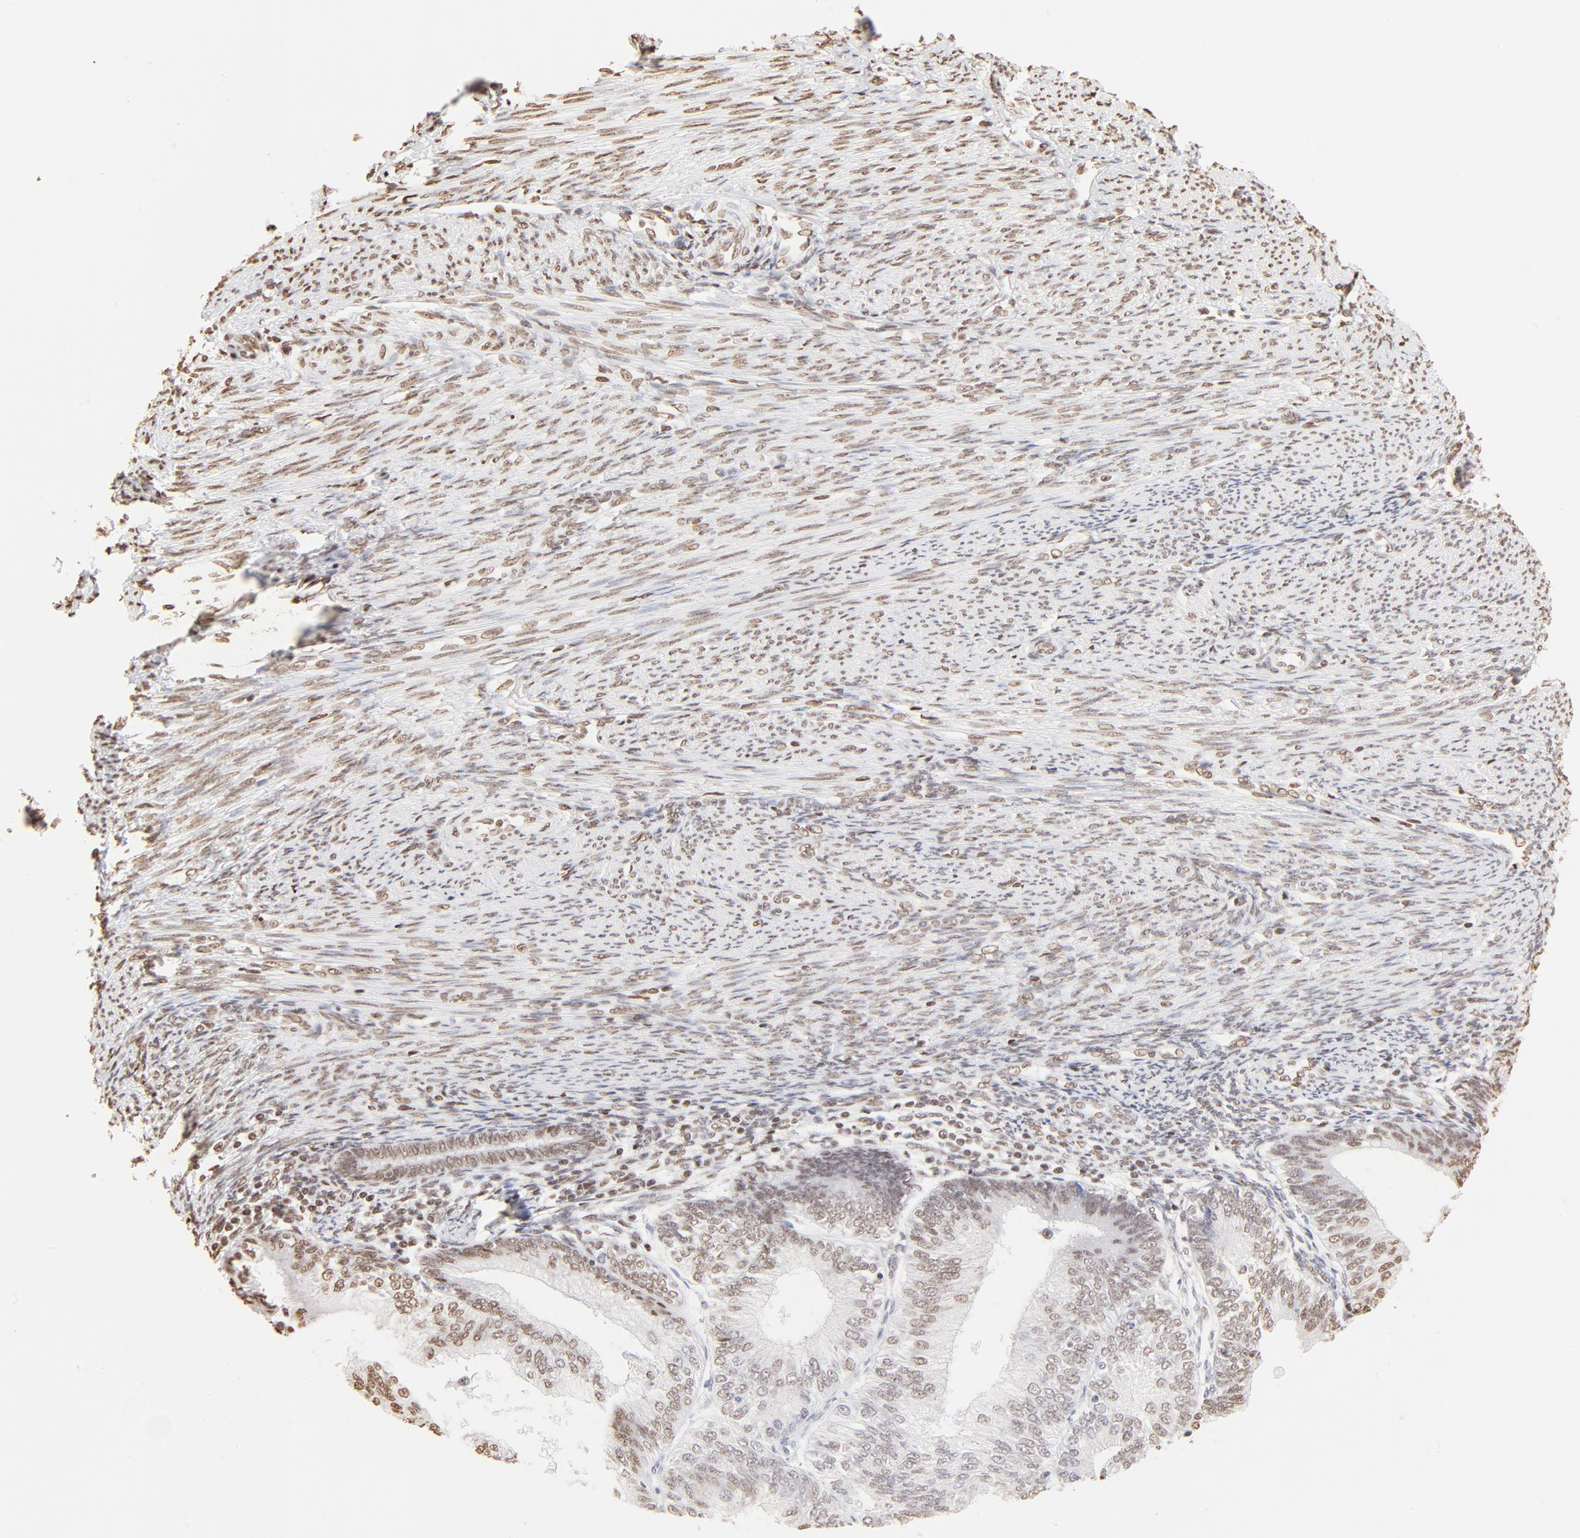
{"staining": {"intensity": "weak", "quantity": "<25%", "location": "nuclear"}, "tissue": "endometrial cancer", "cell_type": "Tumor cells", "image_type": "cancer", "snomed": [{"axis": "morphology", "description": "Adenocarcinoma, NOS"}, {"axis": "topography", "description": "Endometrium"}], "caption": "There is no significant staining in tumor cells of endometrial cancer (adenocarcinoma). (Brightfield microscopy of DAB immunohistochemistry at high magnification).", "gene": "ZNF540", "patient": {"sex": "female", "age": 55}}